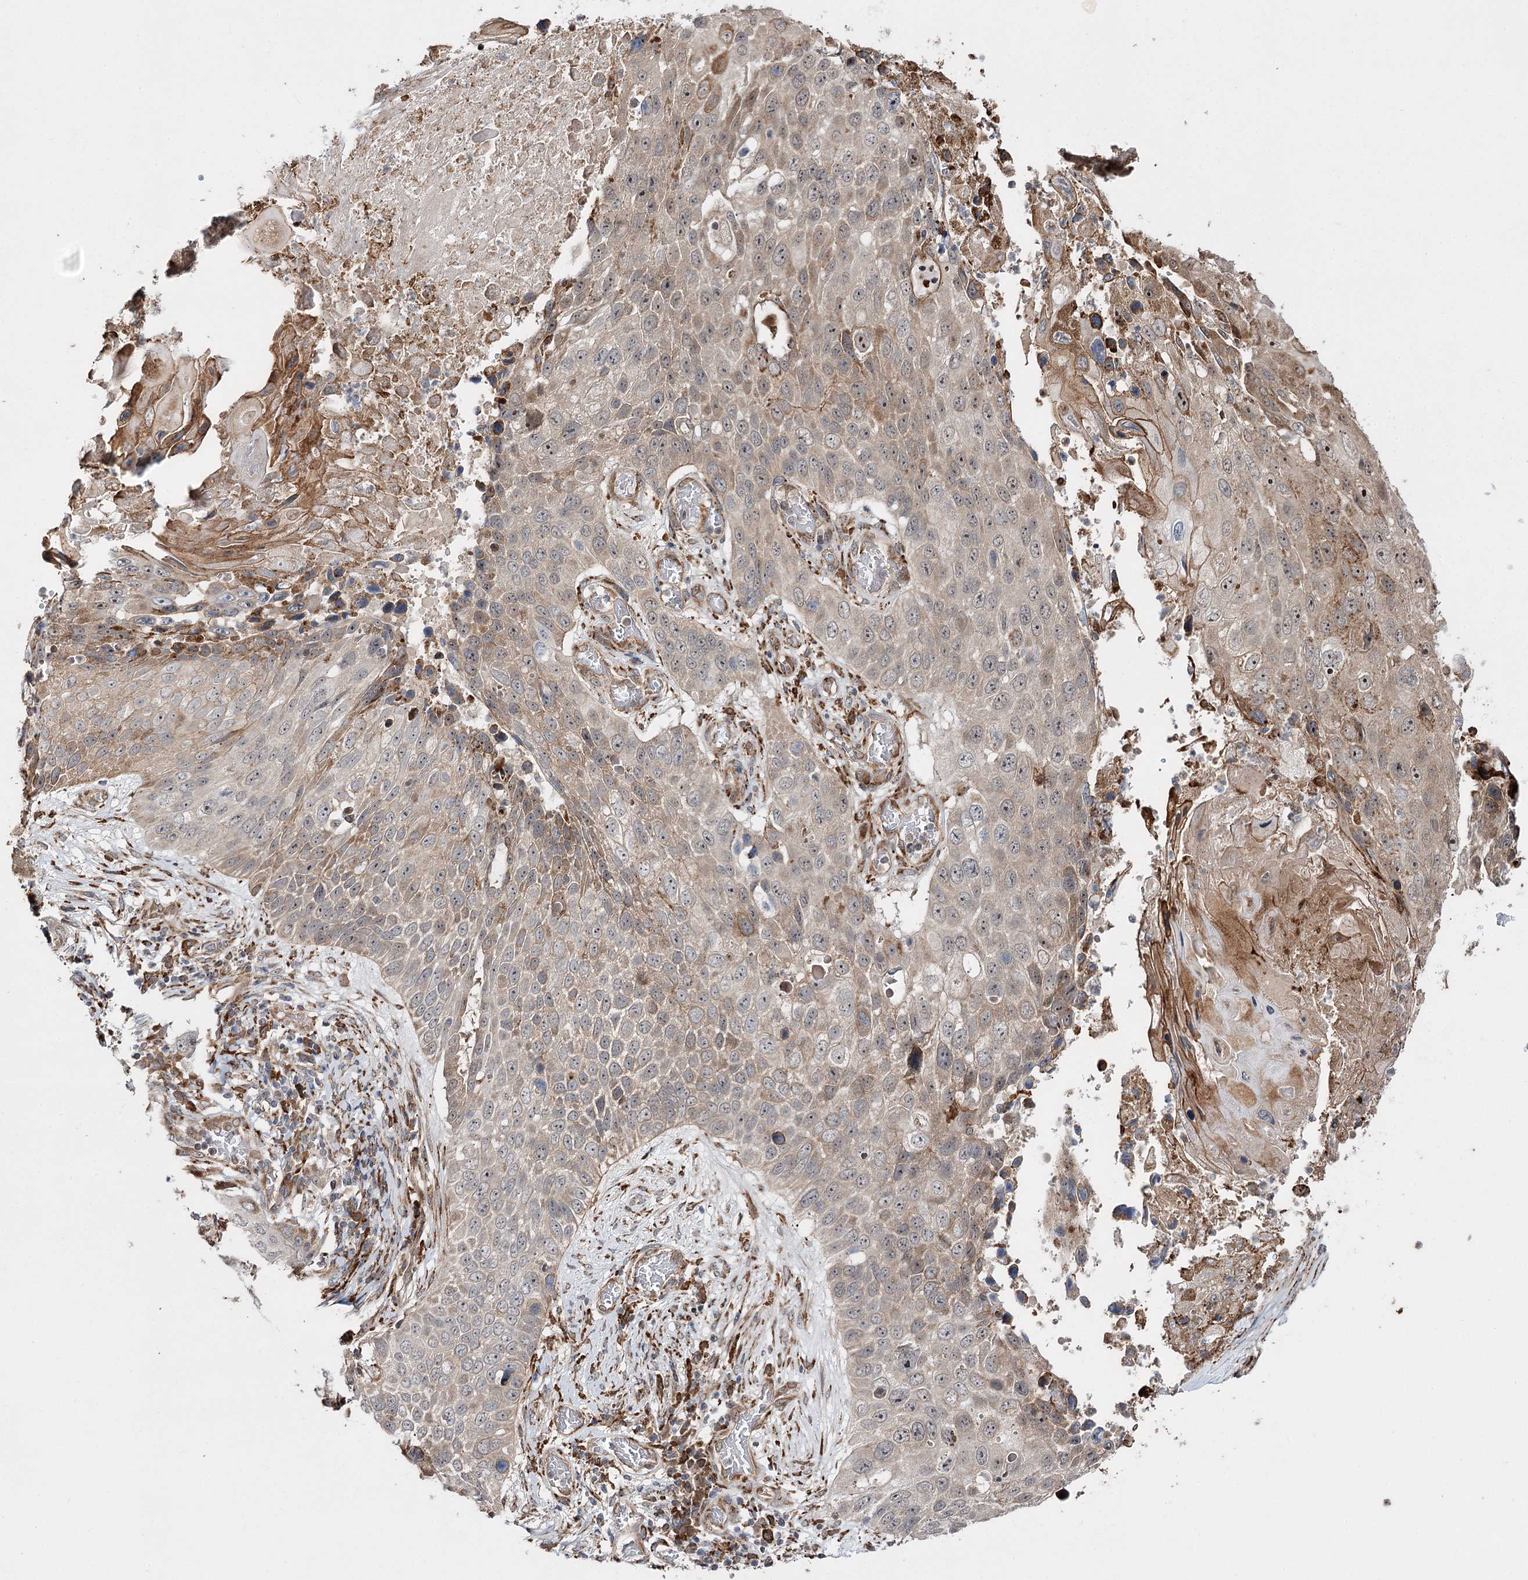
{"staining": {"intensity": "weak", "quantity": ">75%", "location": "cytoplasmic/membranous,nuclear"}, "tissue": "lung cancer", "cell_type": "Tumor cells", "image_type": "cancer", "snomed": [{"axis": "morphology", "description": "Squamous cell carcinoma, NOS"}, {"axis": "topography", "description": "Lung"}], "caption": "Lung squamous cell carcinoma stained with a protein marker exhibits weak staining in tumor cells.", "gene": "FANCL", "patient": {"sex": "male", "age": 61}}